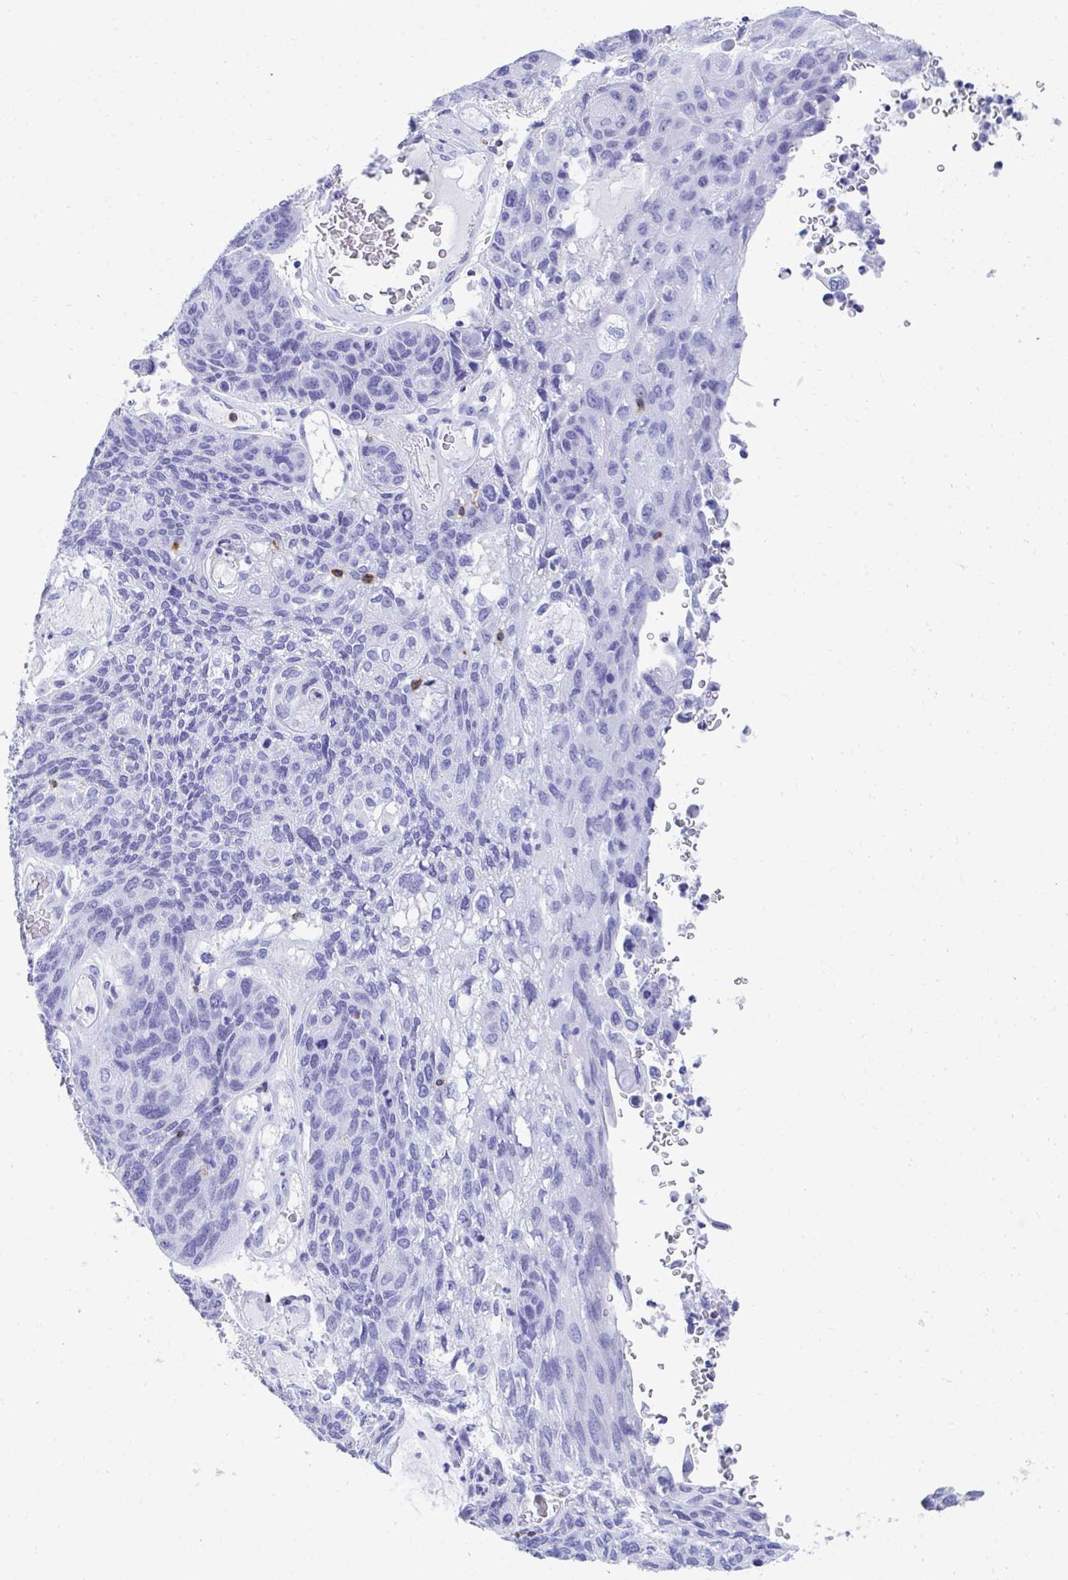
{"staining": {"intensity": "negative", "quantity": "none", "location": "none"}, "tissue": "lung cancer", "cell_type": "Tumor cells", "image_type": "cancer", "snomed": [{"axis": "morphology", "description": "Squamous cell carcinoma, NOS"}, {"axis": "morphology", "description": "Squamous cell carcinoma, metastatic, NOS"}, {"axis": "topography", "description": "Lymph node"}, {"axis": "topography", "description": "Lung"}], "caption": "Photomicrograph shows no significant protein staining in tumor cells of lung cancer (metastatic squamous cell carcinoma). (DAB (3,3'-diaminobenzidine) immunohistochemistry (IHC) with hematoxylin counter stain).", "gene": "CD7", "patient": {"sex": "male", "age": 41}}